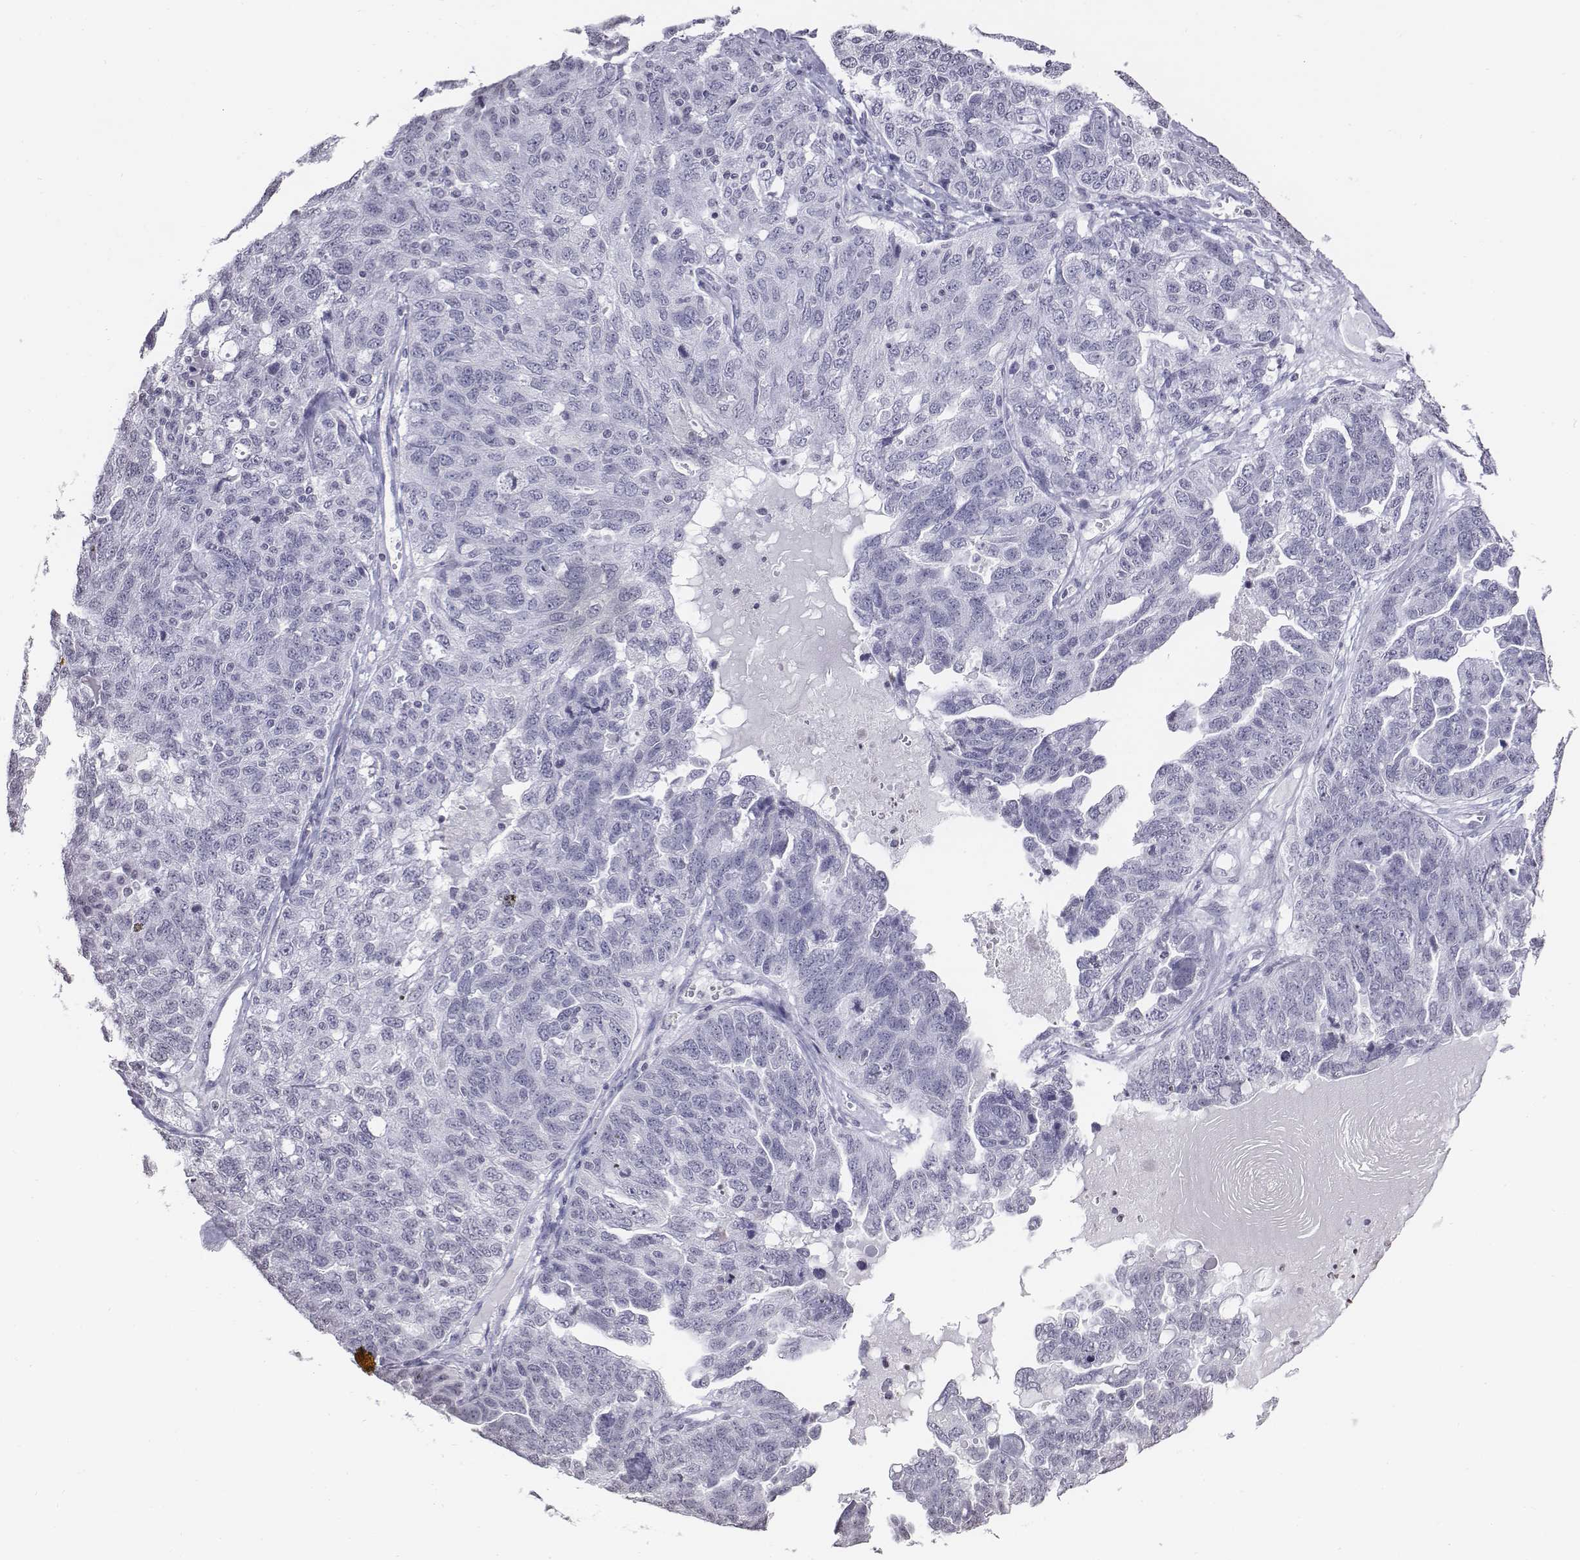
{"staining": {"intensity": "negative", "quantity": "none", "location": "none"}, "tissue": "ovarian cancer", "cell_type": "Tumor cells", "image_type": "cancer", "snomed": [{"axis": "morphology", "description": "Cystadenocarcinoma, serous, NOS"}, {"axis": "topography", "description": "Ovary"}], "caption": "DAB immunohistochemical staining of serous cystadenocarcinoma (ovarian) demonstrates no significant positivity in tumor cells.", "gene": "BARHL1", "patient": {"sex": "female", "age": 71}}